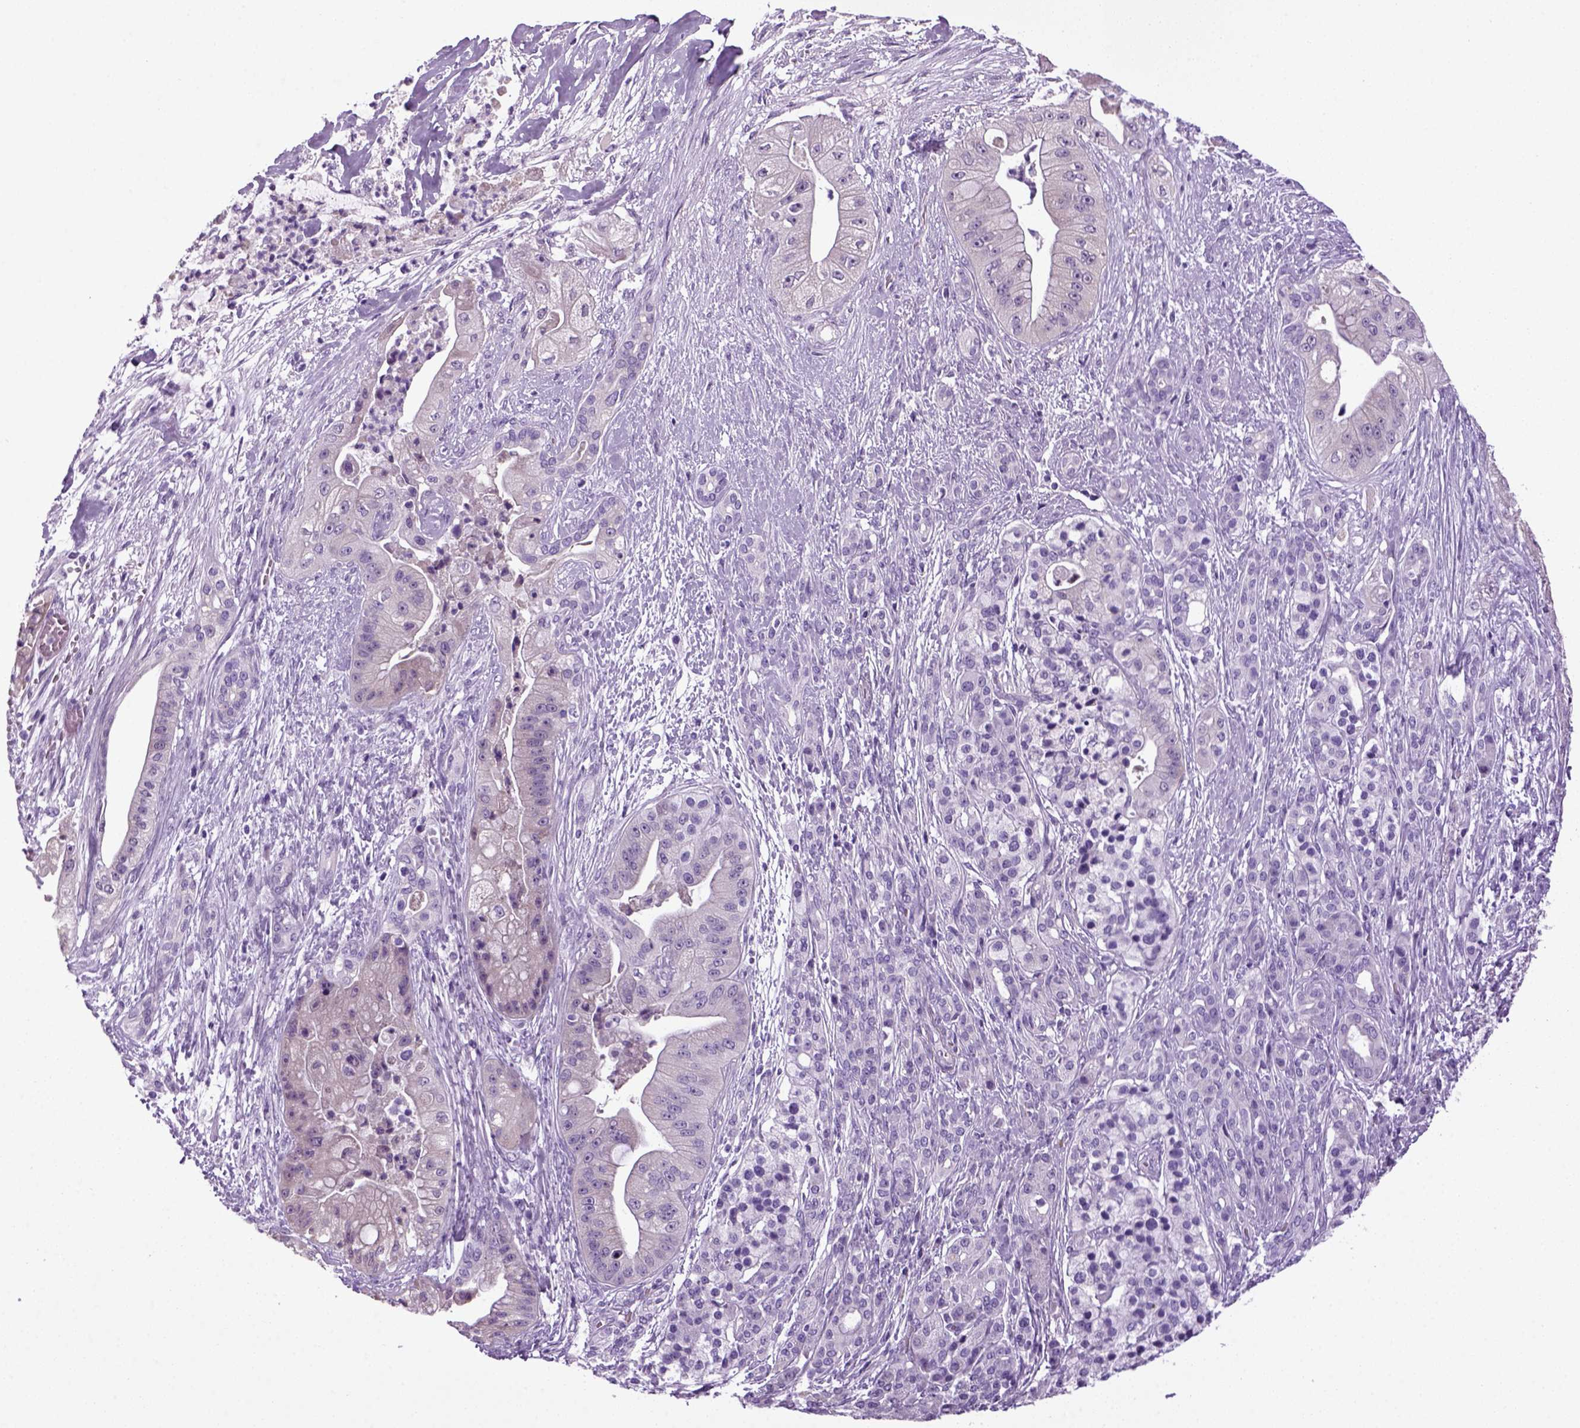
{"staining": {"intensity": "negative", "quantity": "none", "location": "none"}, "tissue": "pancreatic cancer", "cell_type": "Tumor cells", "image_type": "cancer", "snomed": [{"axis": "morphology", "description": "Normal tissue, NOS"}, {"axis": "morphology", "description": "Inflammation, NOS"}, {"axis": "morphology", "description": "Adenocarcinoma, NOS"}, {"axis": "topography", "description": "Pancreas"}], "caption": "DAB (3,3'-diaminobenzidine) immunohistochemical staining of human pancreatic cancer reveals no significant staining in tumor cells. (IHC, brightfield microscopy, high magnification).", "gene": "HMCN2", "patient": {"sex": "male", "age": 57}}